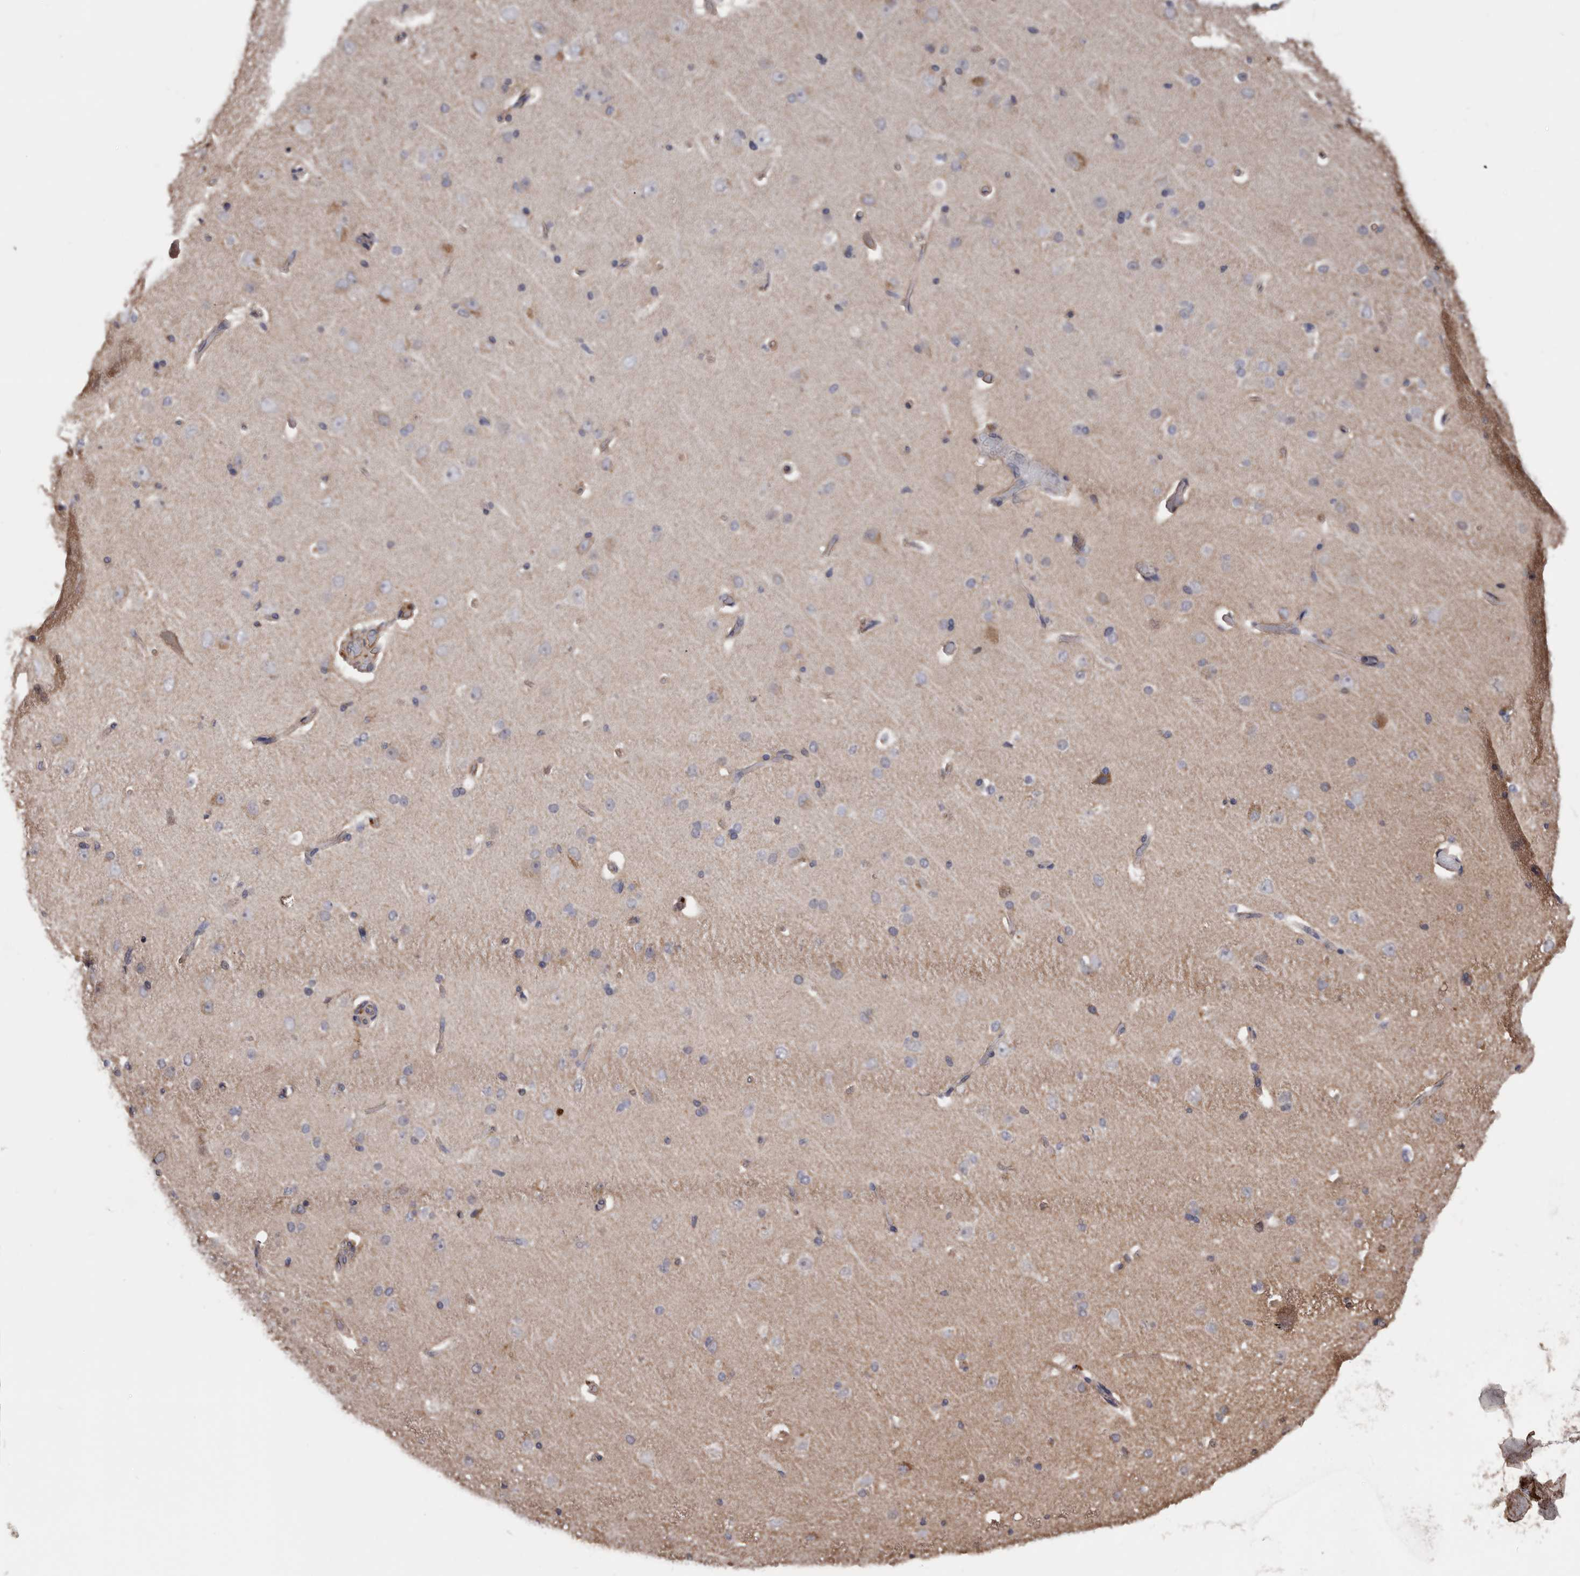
{"staining": {"intensity": "weak", "quantity": "<25%", "location": "cytoplasmic/membranous"}, "tissue": "cerebral cortex", "cell_type": "Endothelial cells", "image_type": "normal", "snomed": [{"axis": "morphology", "description": "Normal tissue, NOS"}, {"axis": "topography", "description": "Cerebral cortex"}], "caption": "An IHC photomicrograph of unremarkable cerebral cortex is shown. There is no staining in endothelial cells of cerebral cortex. (DAB (3,3'-diaminobenzidine) immunohistochemistry with hematoxylin counter stain).", "gene": "CEP104", "patient": {"sex": "male", "age": 34}}